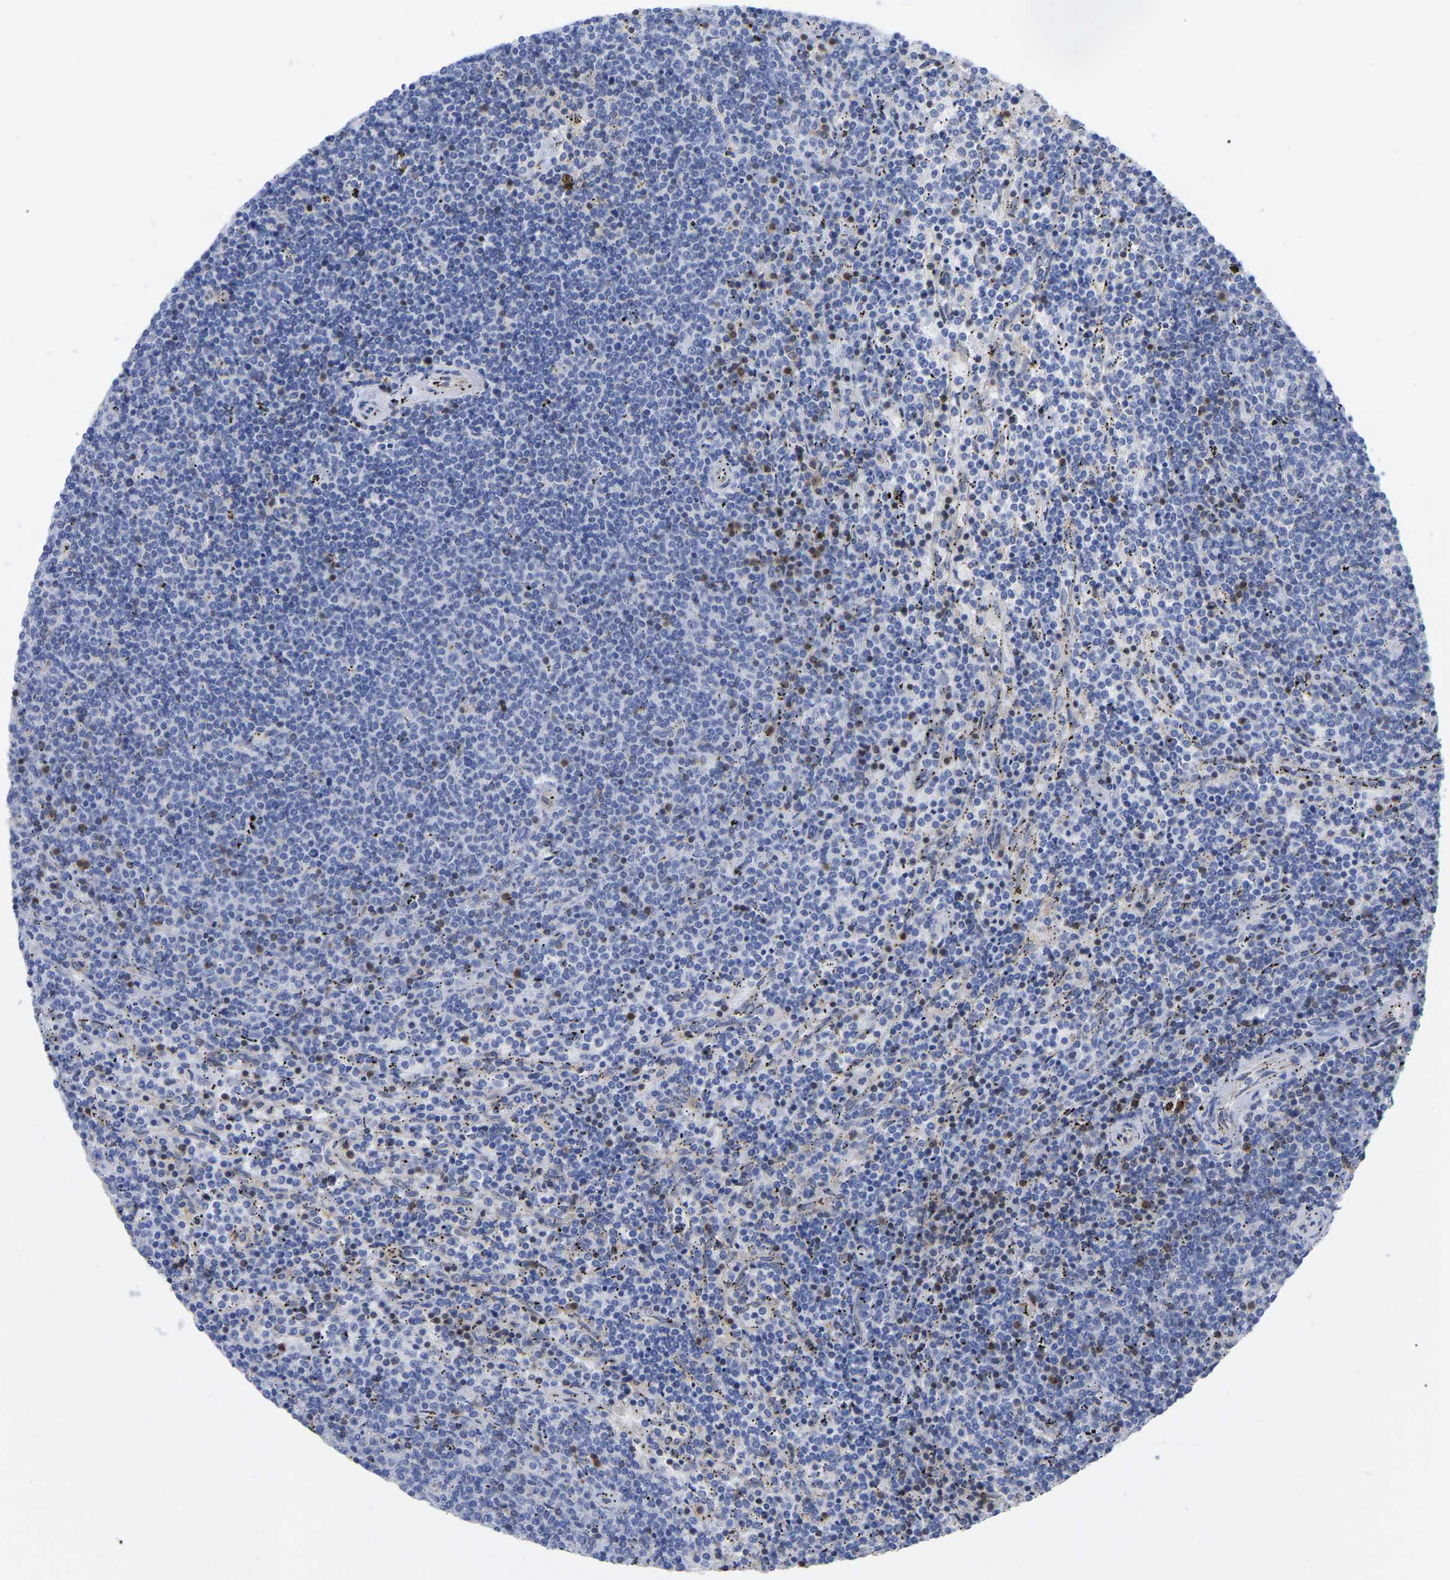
{"staining": {"intensity": "negative", "quantity": "none", "location": "none"}, "tissue": "lymphoma", "cell_type": "Tumor cells", "image_type": "cancer", "snomed": [{"axis": "morphology", "description": "Malignant lymphoma, non-Hodgkin's type, Low grade"}, {"axis": "topography", "description": "Spleen"}], "caption": "Immunohistochemistry image of human lymphoma stained for a protein (brown), which shows no expression in tumor cells.", "gene": "GIMAP4", "patient": {"sex": "female", "age": 50}}